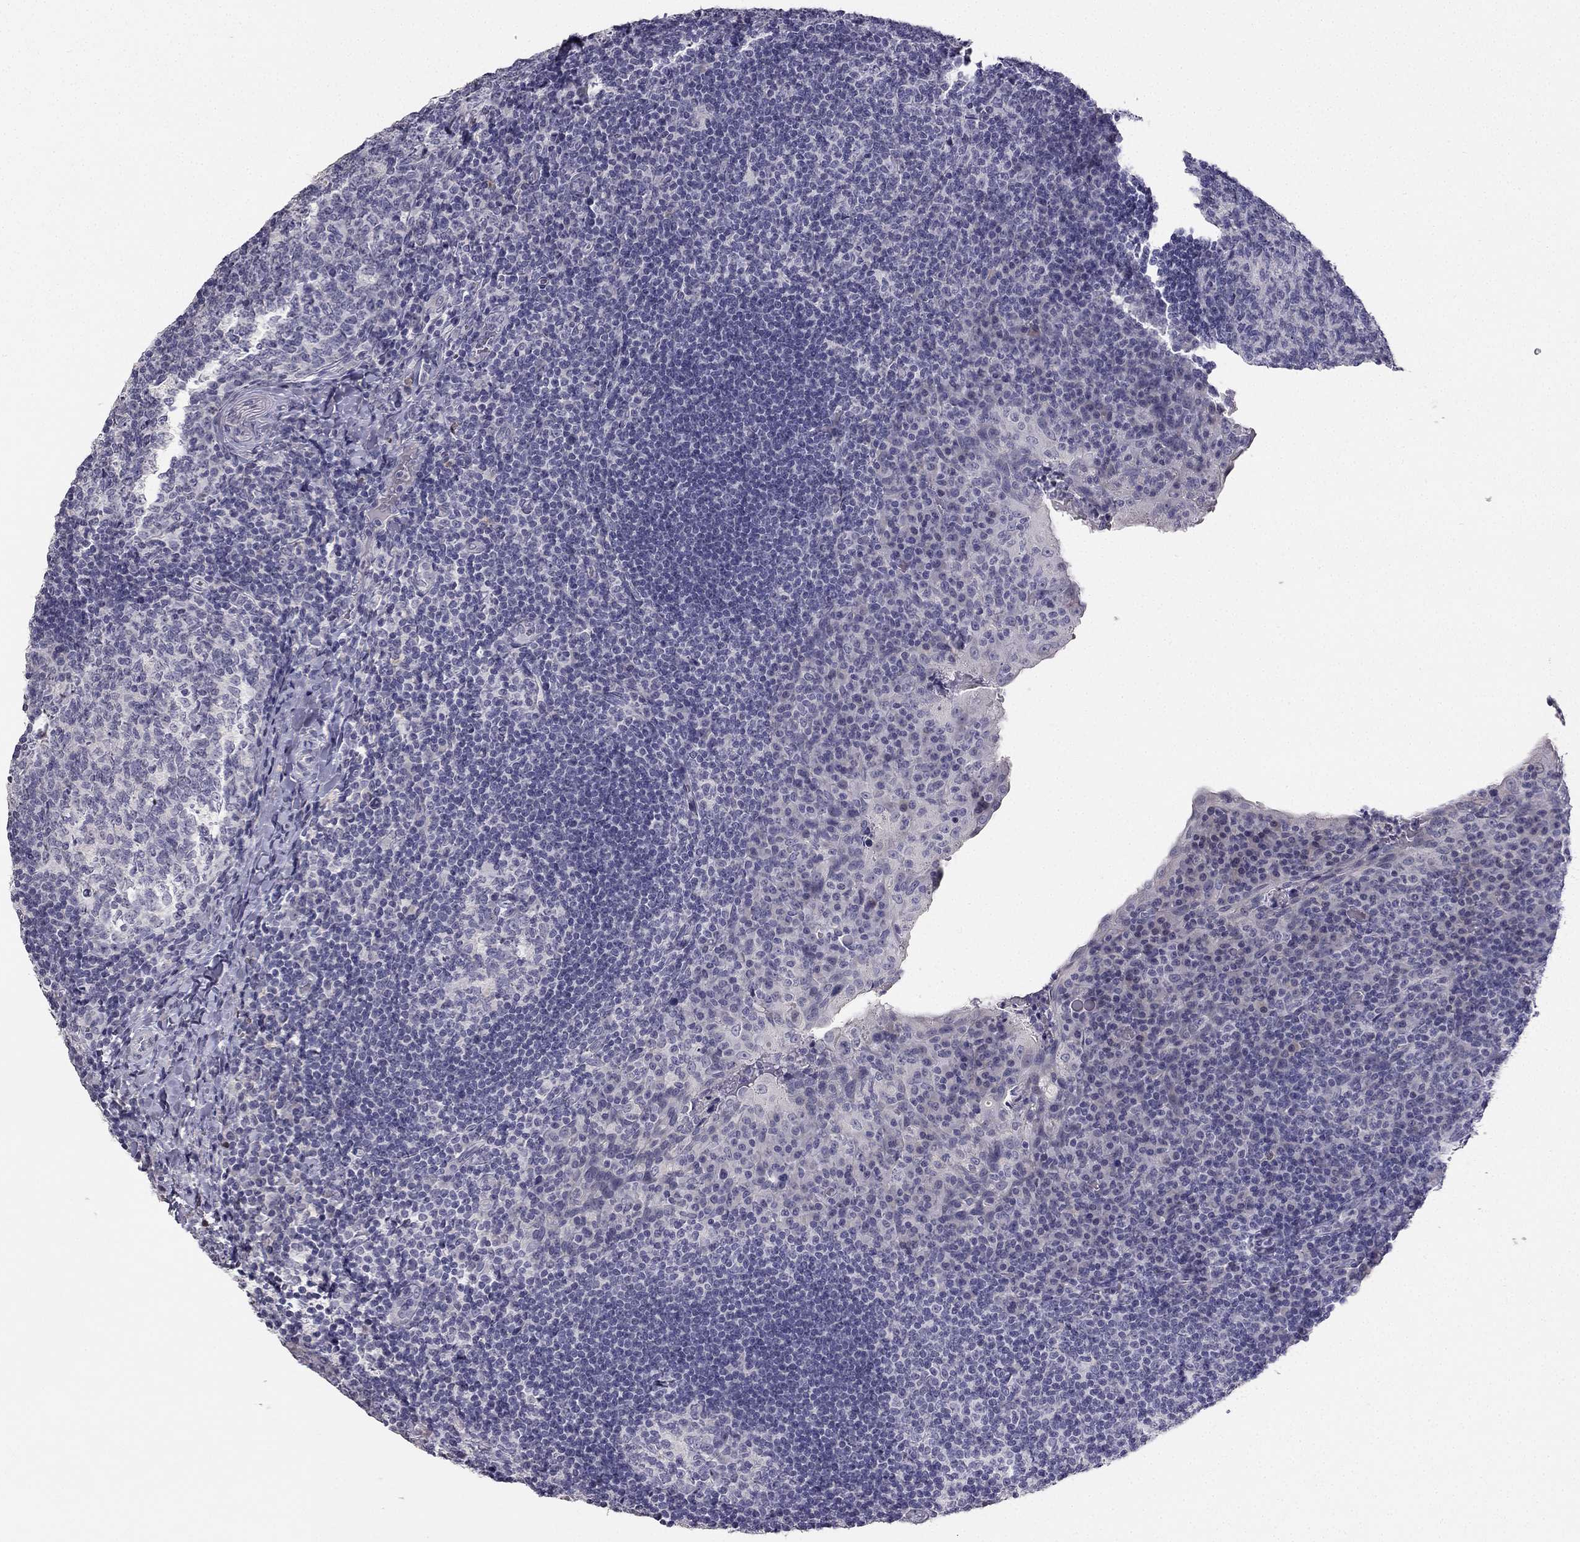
{"staining": {"intensity": "negative", "quantity": "none", "location": "none"}, "tissue": "tonsil", "cell_type": "Germinal center cells", "image_type": "normal", "snomed": [{"axis": "morphology", "description": "Normal tissue, NOS"}, {"axis": "topography", "description": "Tonsil"}], "caption": "Micrograph shows no significant protein positivity in germinal center cells of benign tonsil.", "gene": "CALB2", "patient": {"sex": "male", "age": 17}}